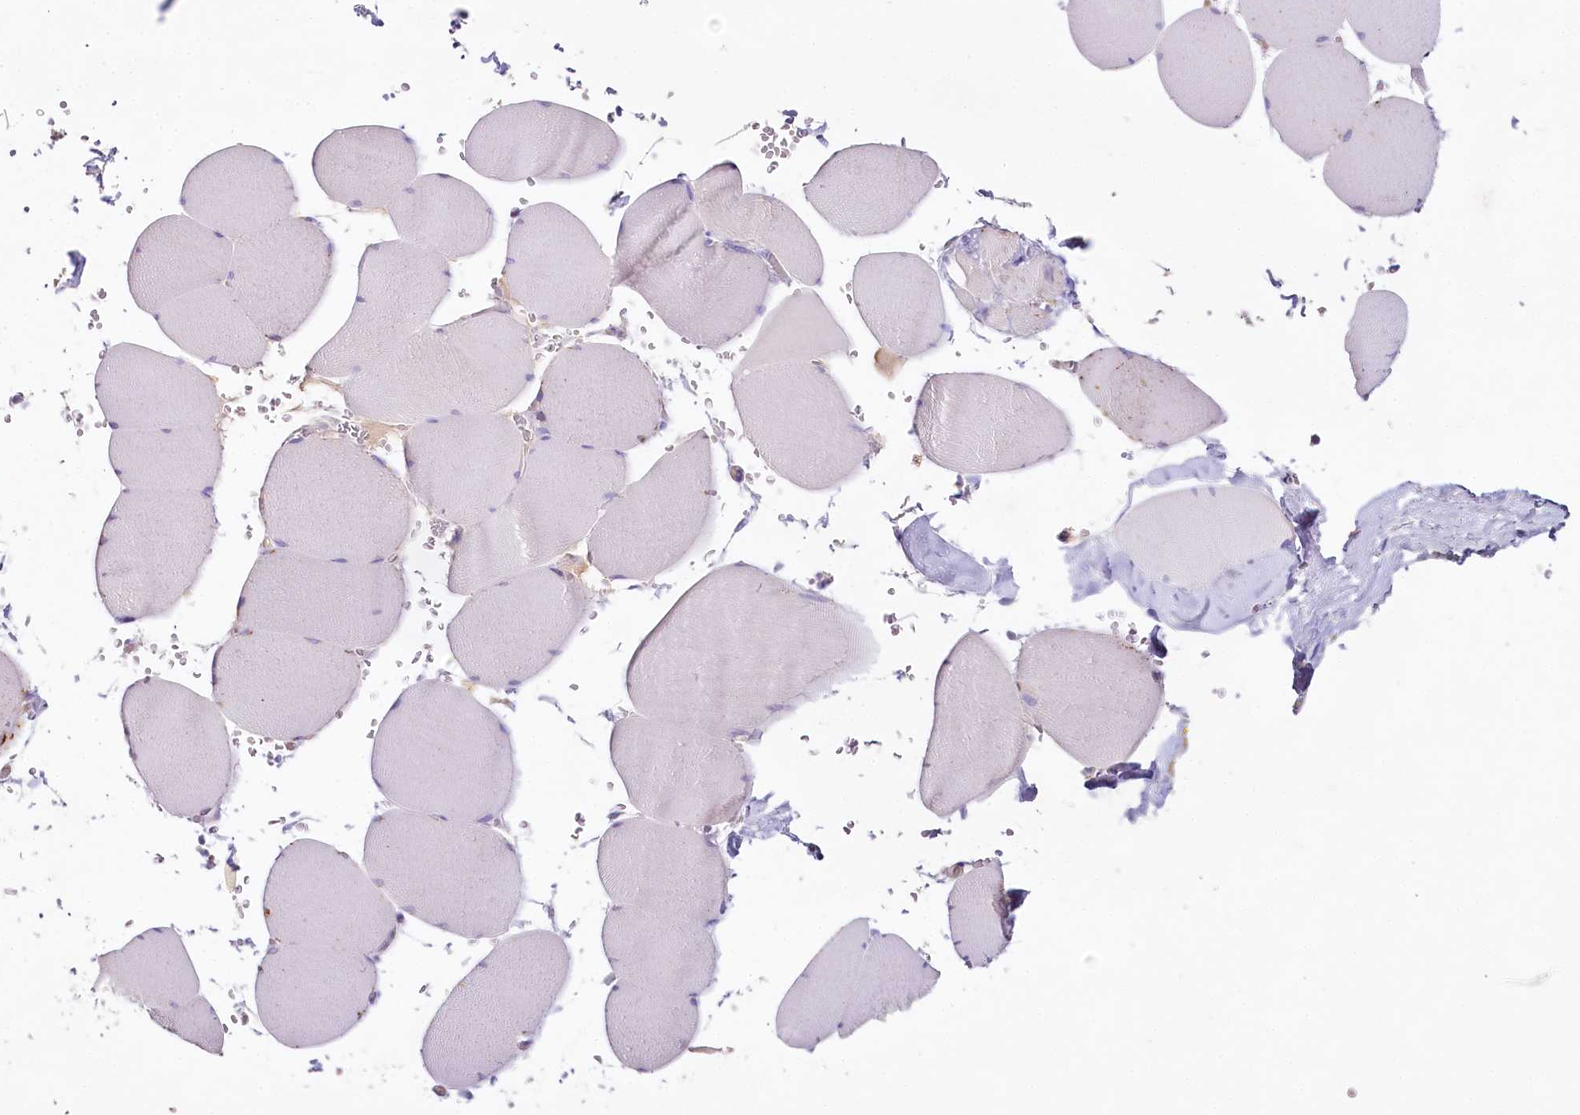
{"staining": {"intensity": "negative", "quantity": "none", "location": "none"}, "tissue": "skeletal muscle", "cell_type": "Myocytes", "image_type": "normal", "snomed": [{"axis": "morphology", "description": "Normal tissue, NOS"}, {"axis": "topography", "description": "Skeletal muscle"}, {"axis": "topography", "description": "Head-Neck"}], "caption": "An IHC image of normal skeletal muscle is shown. There is no staining in myocytes of skeletal muscle.", "gene": "HPD", "patient": {"sex": "male", "age": 66}}